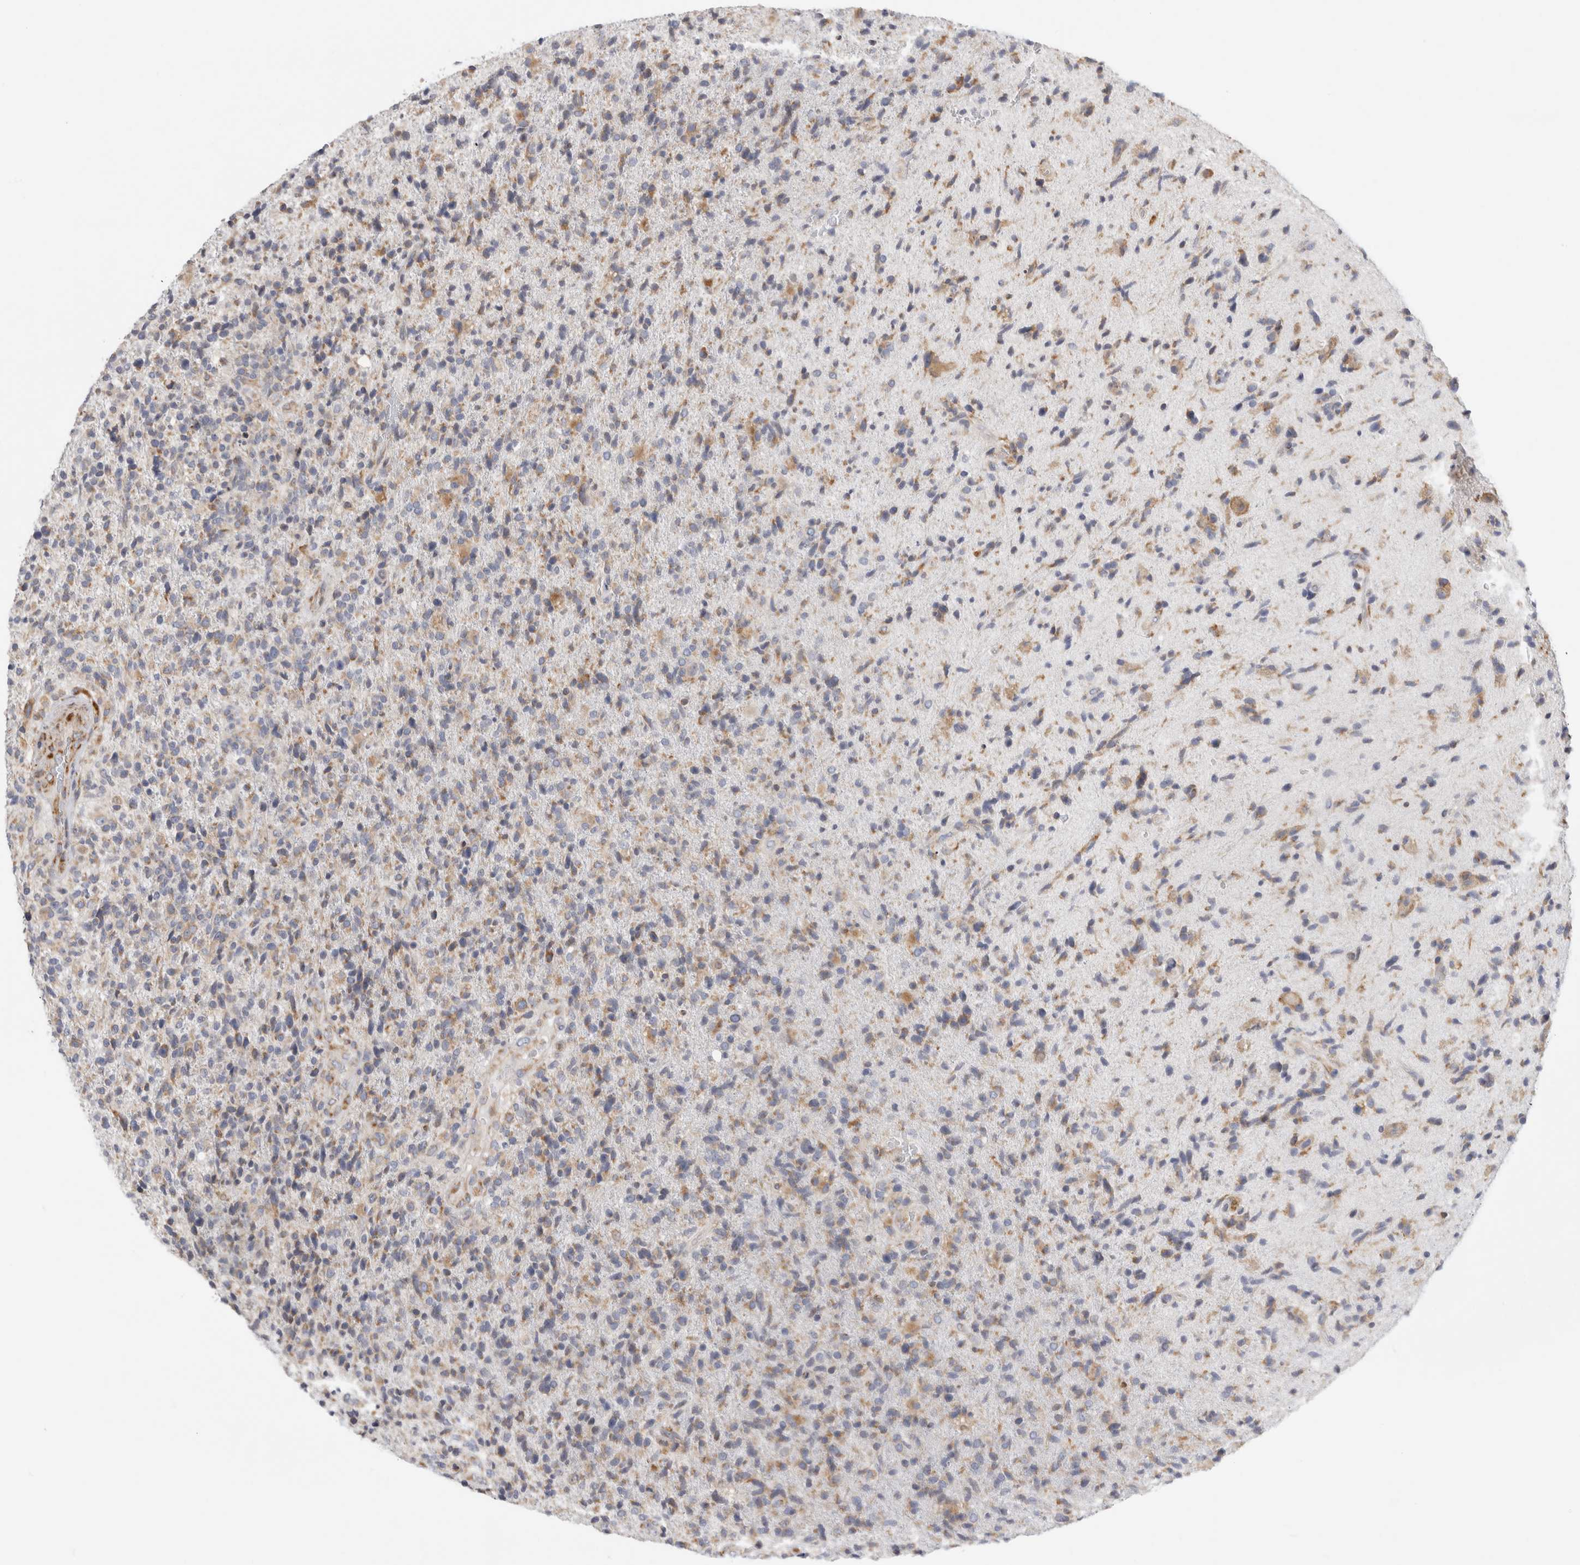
{"staining": {"intensity": "weak", "quantity": "25%-75%", "location": "cytoplasmic/membranous"}, "tissue": "glioma", "cell_type": "Tumor cells", "image_type": "cancer", "snomed": [{"axis": "morphology", "description": "Glioma, malignant, High grade"}, {"axis": "topography", "description": "Brain"}], "caption": "A low amount of weak cytoplasmic/membranous expression is seen in about 25%-75% of tumor cells in glioma tissue.", "gene": "RPN2", "patient": {"sex": "male", "age": 72}}